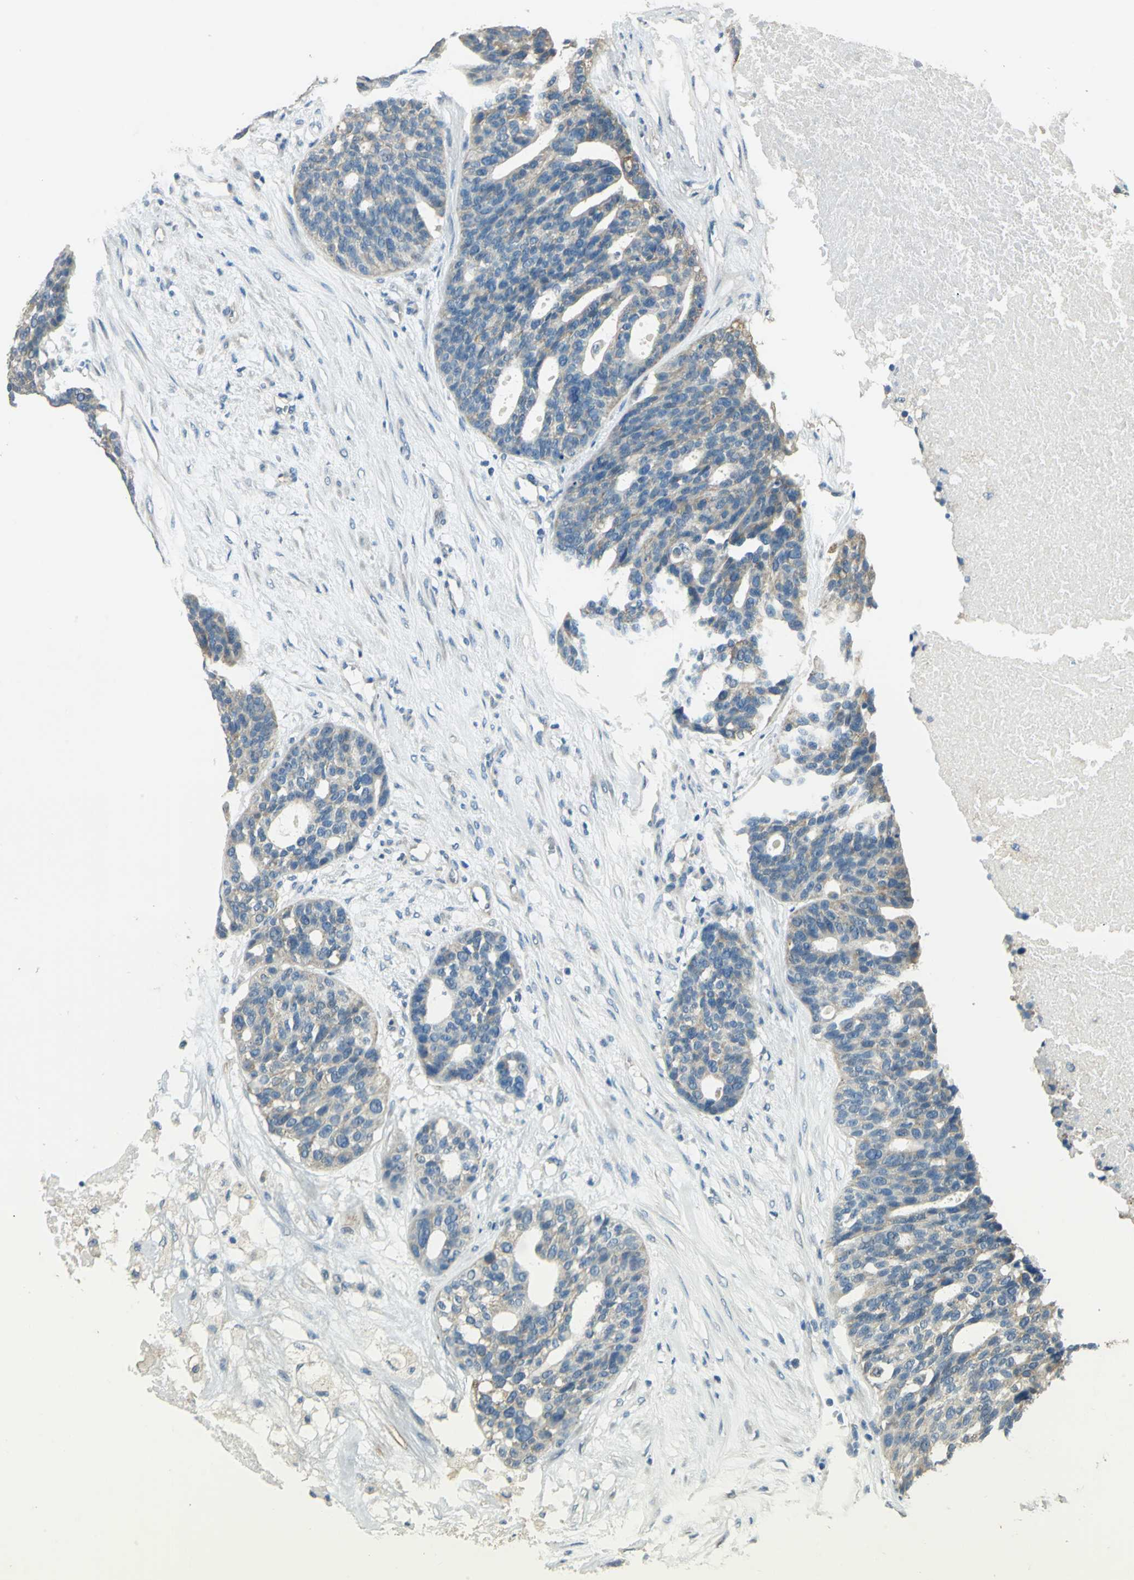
{"staining": {"intensity": "weak", "quantity": "25%-75%", "location": "cytoplasmic/membranous"}, "tissue": "ovarian cancer", "cell_type": "Tumor cells", "image_type": "cancer", "snomed": [{"axis": "morphology", "description": "Cystadenocarcinoma, serous, NOS"}, {"axis": "topography", "description": "Ovary"}], "caption": "Protein expression analysis of serous cystadenocarcinoma (ovarian) reveals weak cytoplasmic/membranous staining in about 25%-75% of tumor cells.", "gene": "SHC2", "patient": {"sex": "female", "age": 59}}